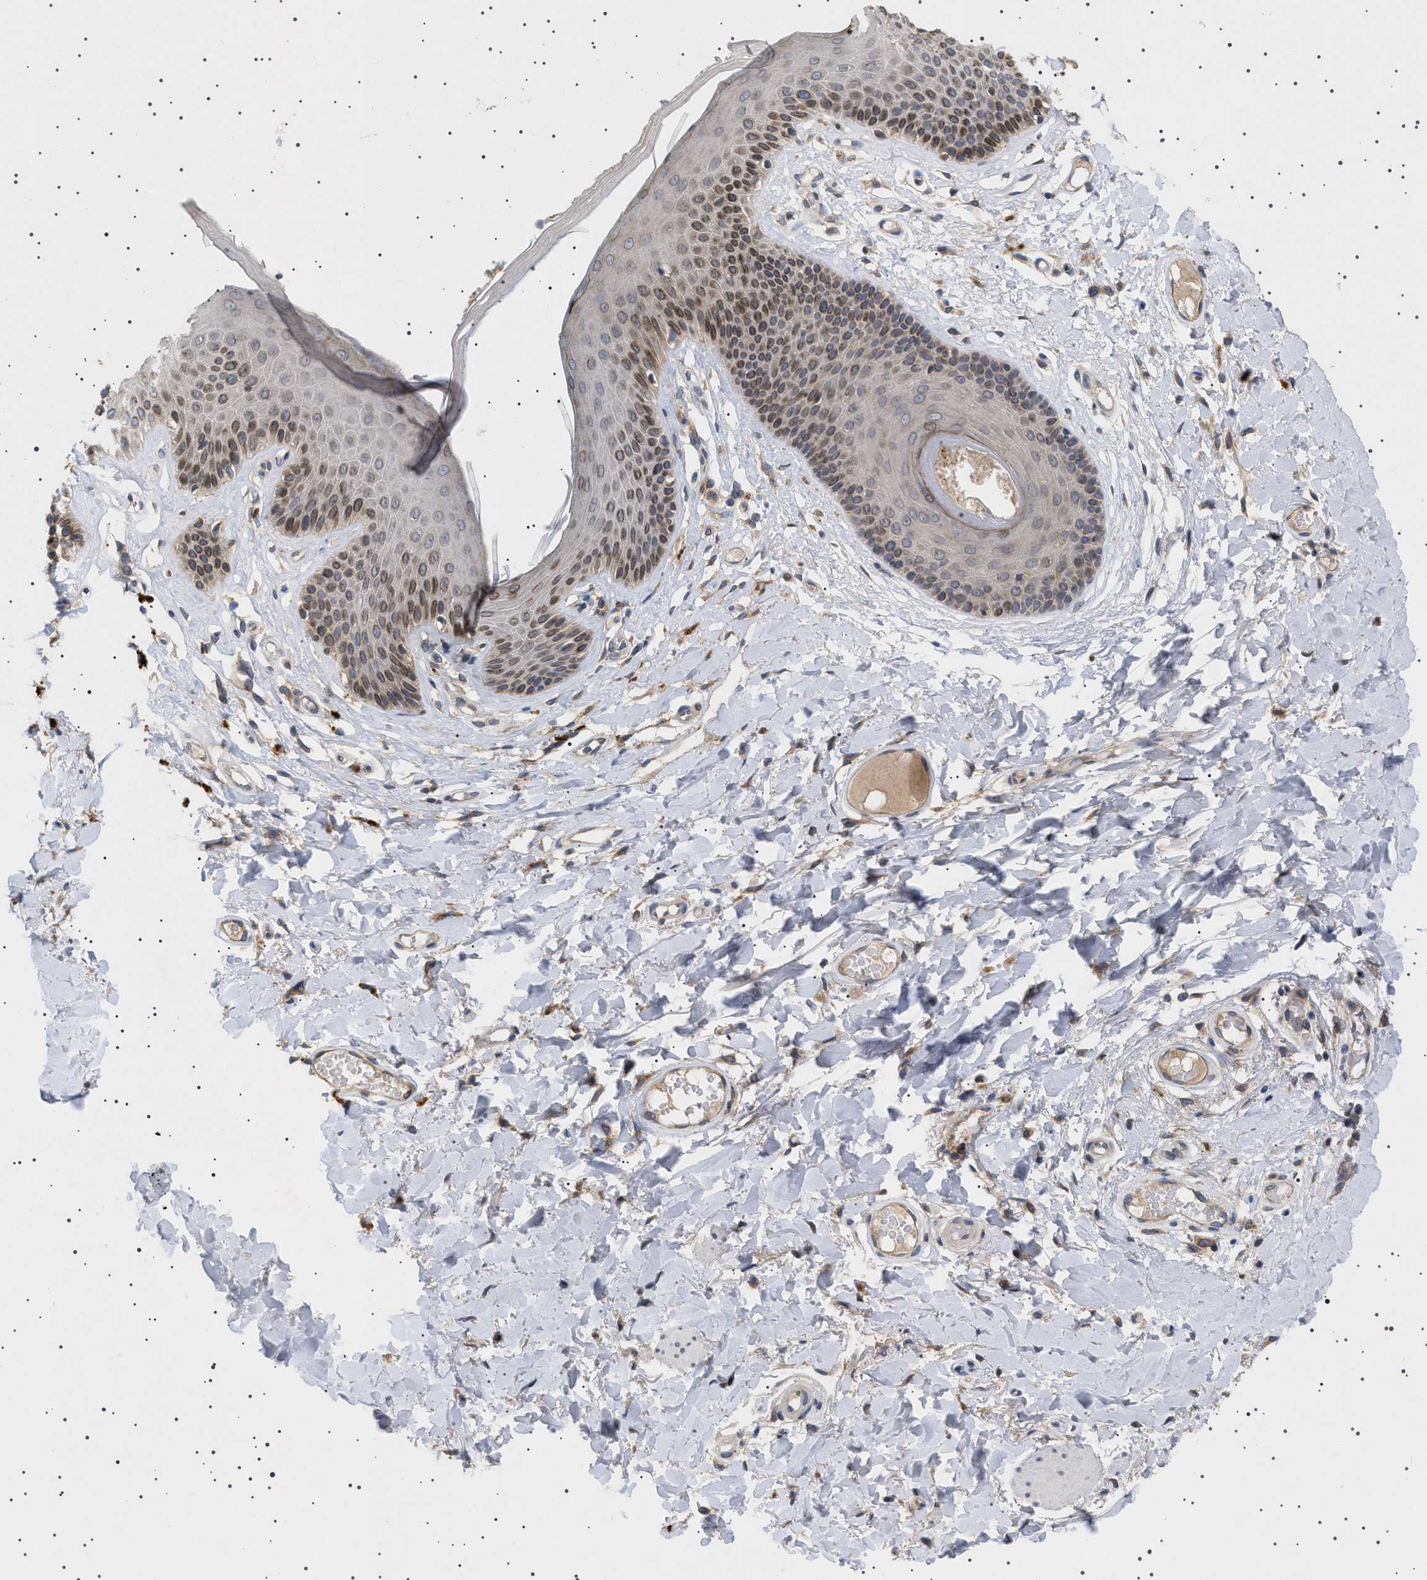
{"staining": {"intensity": "moderate", "quantity": "25%-75%", "location": "cytoplasmic/membranous,nuclear"}, "tissue": "skin", "cell_type": "Epidermal cells", "image_type": "normal", "snomed": [{"axis": "morphology", "description": "Normal tissue, NOS"}, {"axis": "topography", "description": "Vulva"}], "caption": "The image reveals staining of benign skin, revealing moderate cytoplasmic/membranous,nuclear protein staining (brown color) within epidermal cells.", "gene": "NUP93", "patient": {"sex": "female", "age": 73}}